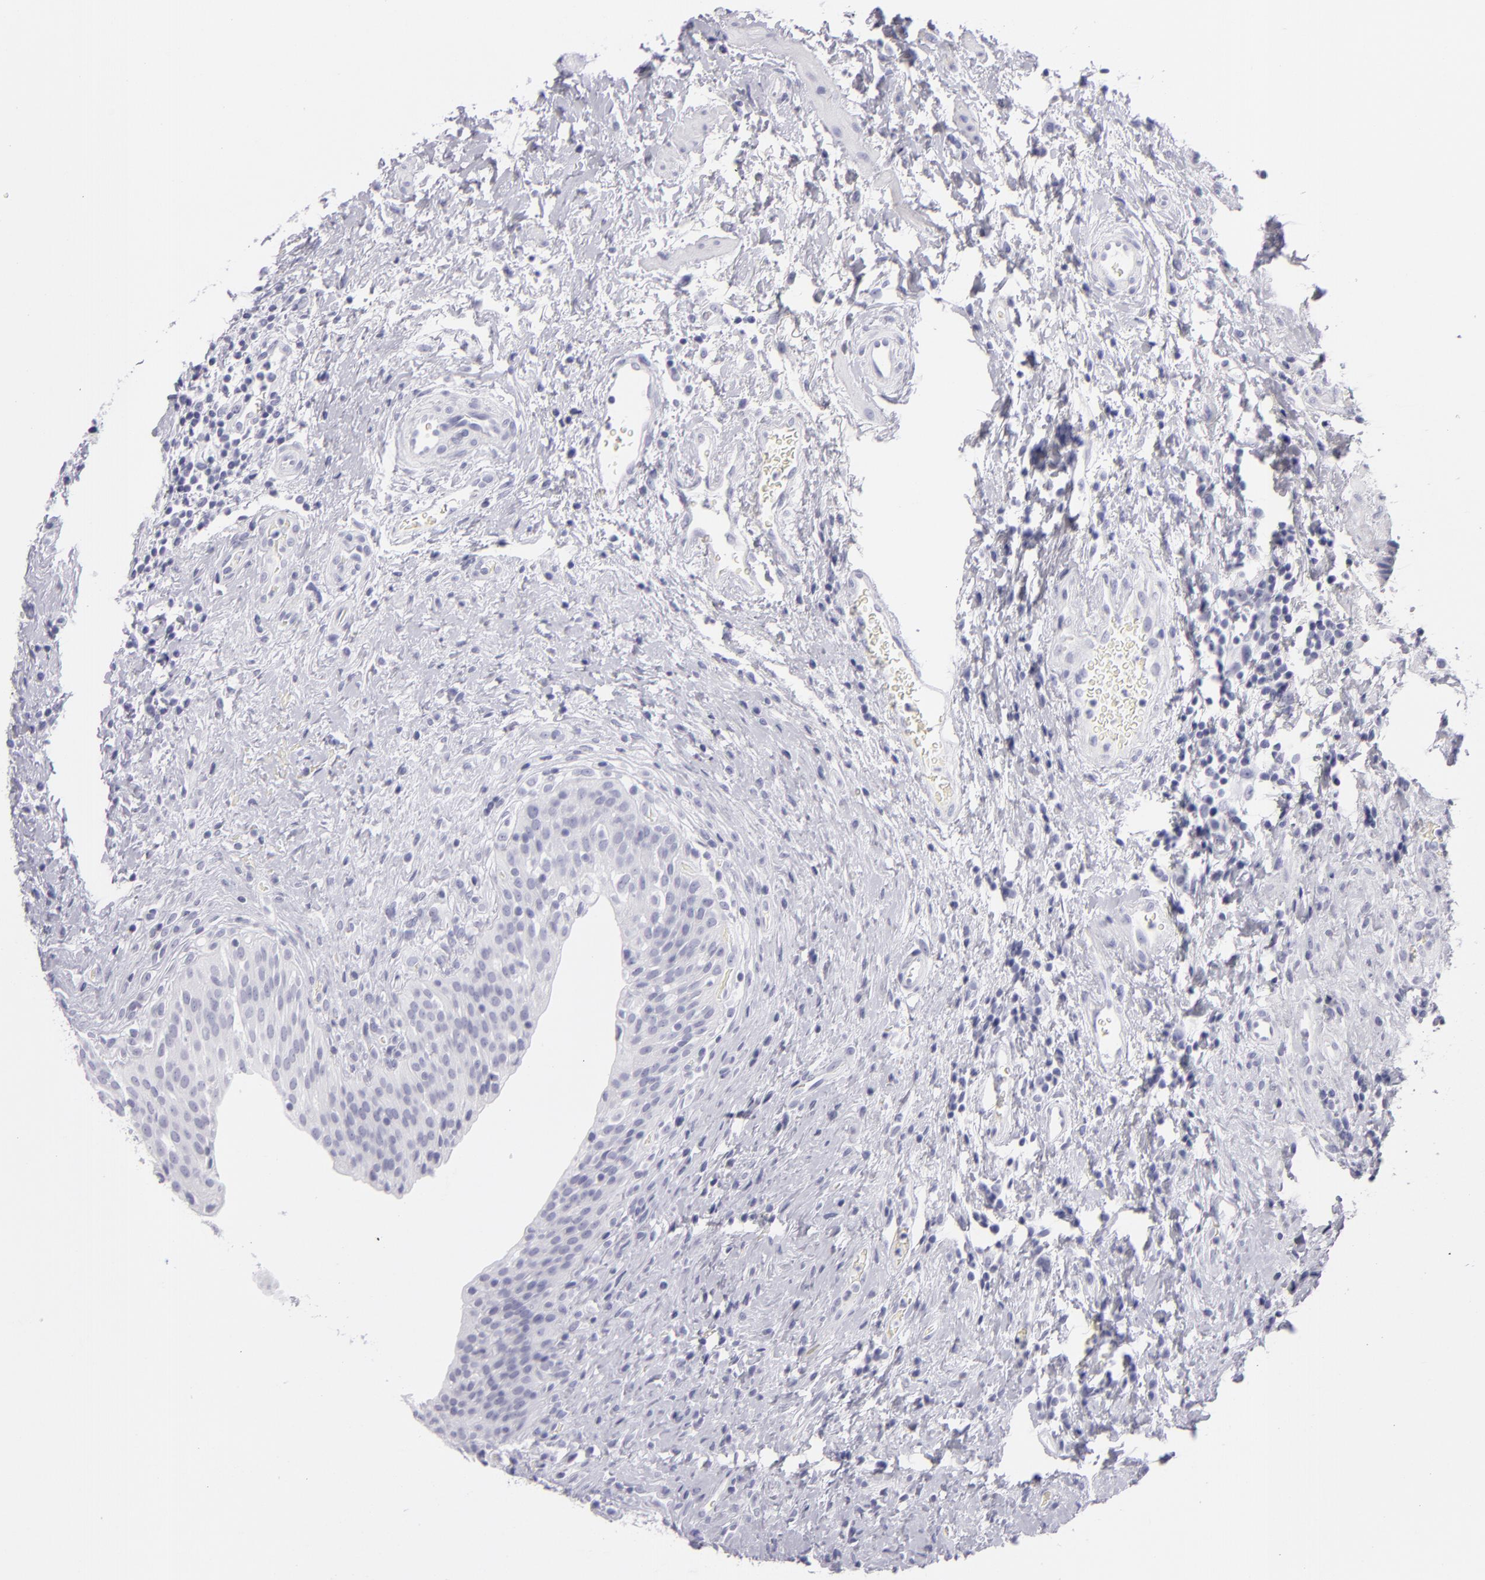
{"staining": {"intensity": "negative", "quantity": "none", "location": "none"}, "tissue": "urinary bladder", "cell_type": "Urothelial cells", "image_type": "normal", "snomed": [{"axis": "morphology", "description": "Normal tissue, NOS"}, {"axis": "topography", "description": "Urinary bladder"}], "caption": "Urothelial cells show no significant protein positivity in unremarkable urinary bladder.", "gene": "VIL1", "patient": {"sex": "male", "age": 51}}